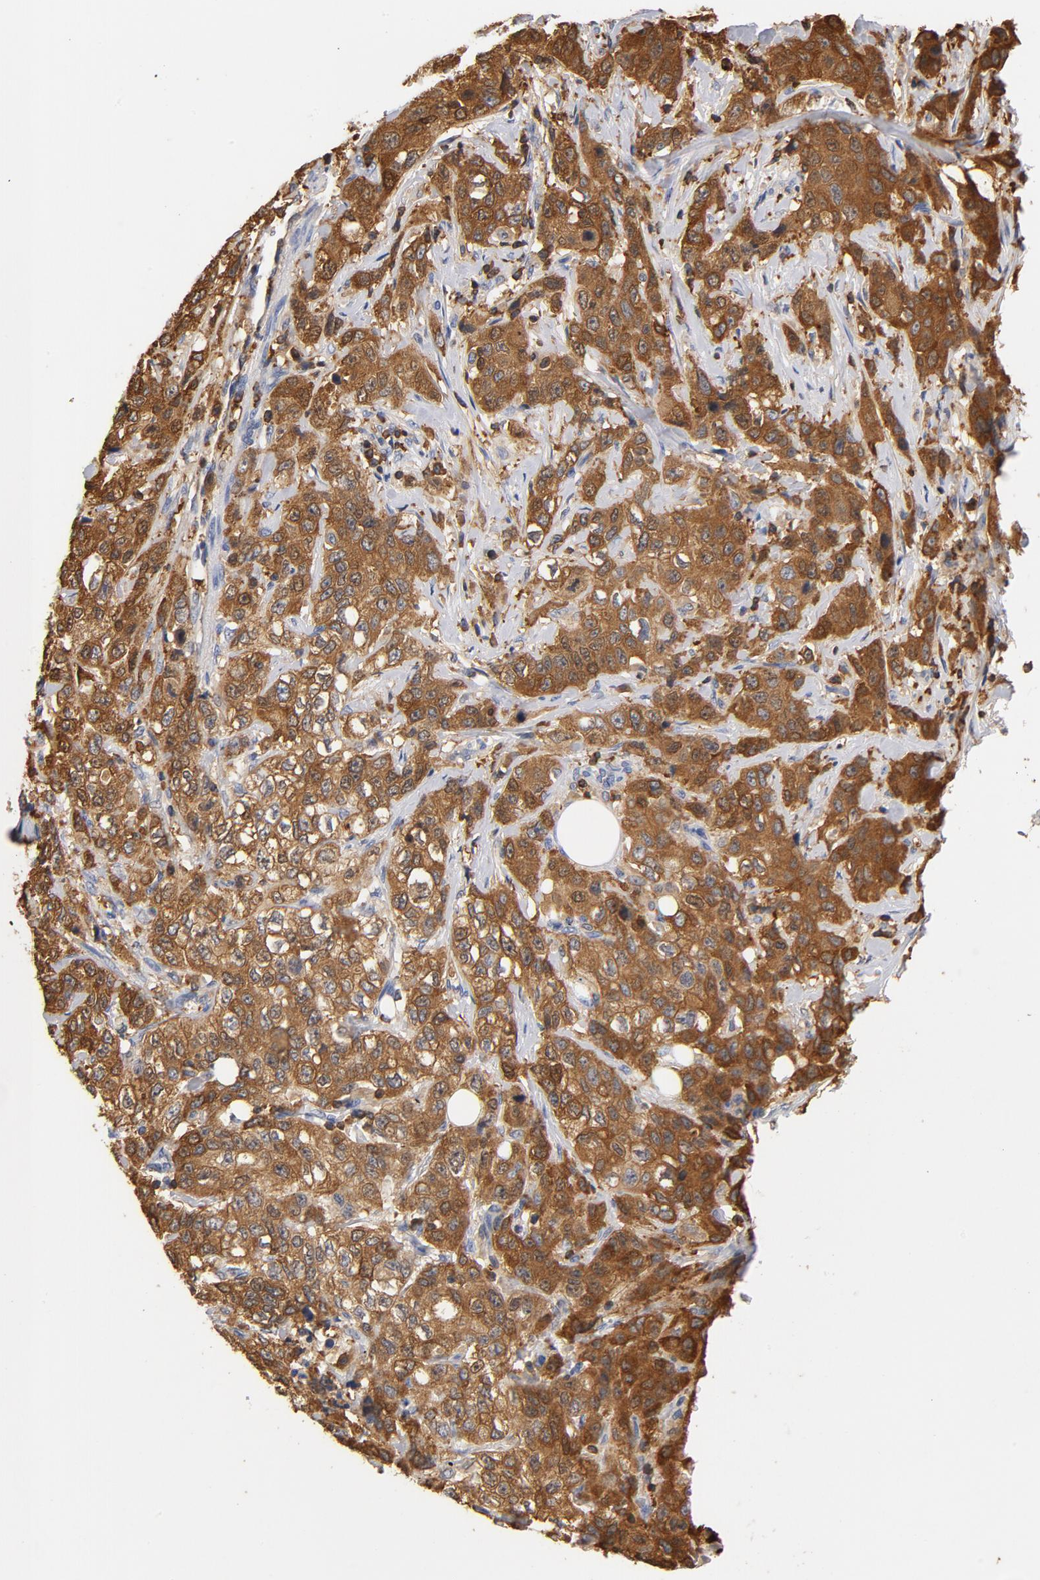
{"staining": {"intensity": "strong", "quantity": ">75%", "location": "cytoplasmic/membranous"}, "tissue": "stomach cancer", "cell_type": "Tumor cells", "image_type": "cancer", "snomed": [{"axis": "morphology", "description": "Adenocarcinoma, NOS"}, {"axis": "topography", "description": "Stomach"}], "caption": "Immunohistochemistry of stomach cancer exhibits high levels of strong cytoplasmic/membranous positivity in approximately >75% of tumor cells. (IHC, brightfield microscopy, high magnification).", "gene": "EZR", "patient": {"sex": "male", "age": 48}}